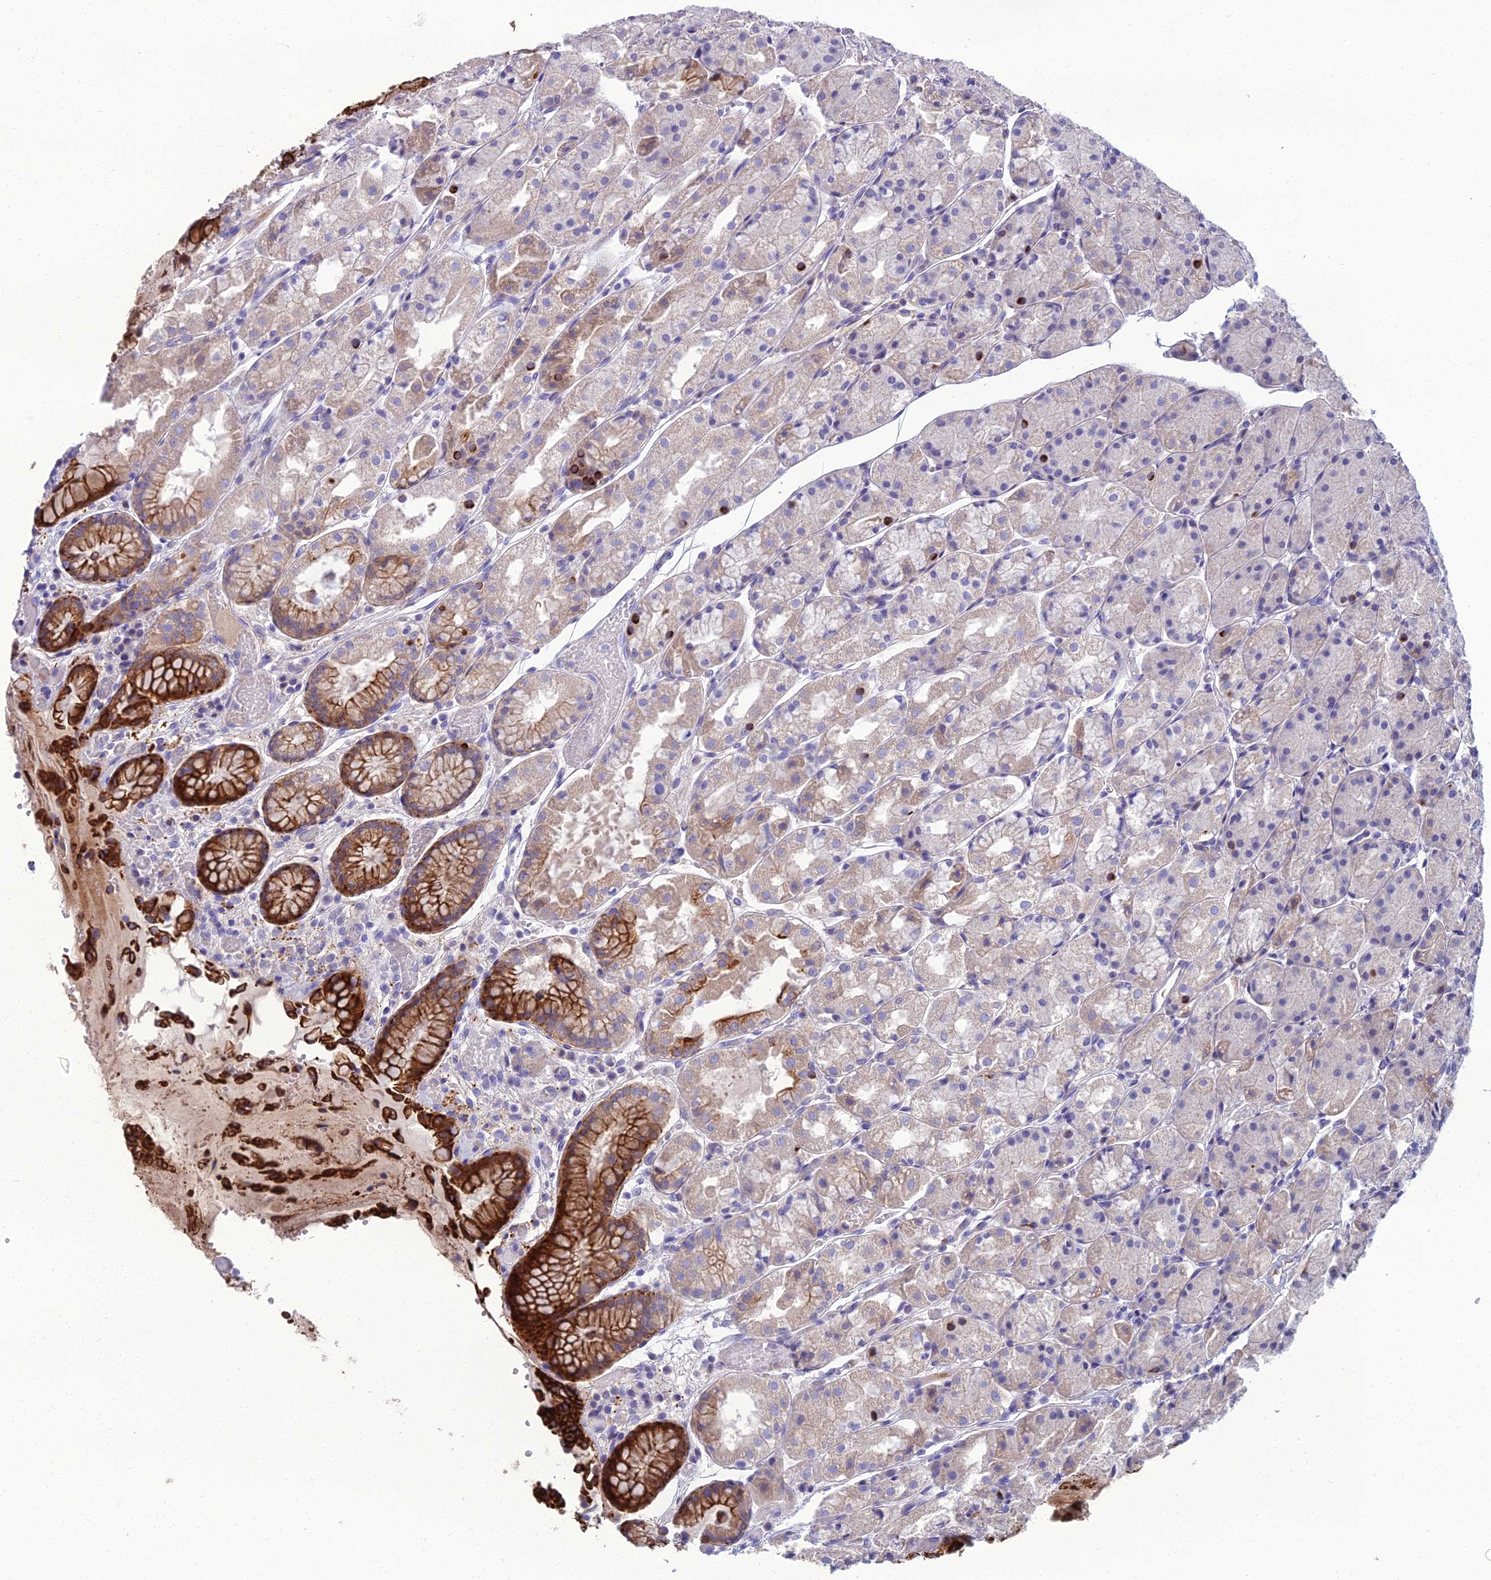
{"staining": {"intensity": "strong", "quantity": "25%-75%", "location": "cytoplasmic/membranous"}, "tissue": "stomach", "cell_type": "Glandular cells", "image_type": "normal", "snomed": [{"axis": "morphology", "description": "Normal tissue, NOS"}, {"axis": "topography", "description": "Stomach, upper"}], "caption": "Immunohistochemistry (IHC) staining of benign stomach, which exhibits high levels of strong cytoplasmic/membranous positivity in about 25%-75% of glandular cells indicating strong cytoplasmic/membranous protein staining. The staining was performed using DAB (3,3'-diaminobenzidine) (brown) for protein detection and nuclei were counterstained in hematoxylin (blue).", "gene": "SPTLC3", "patient": {"sex": "male", "age": 72}}